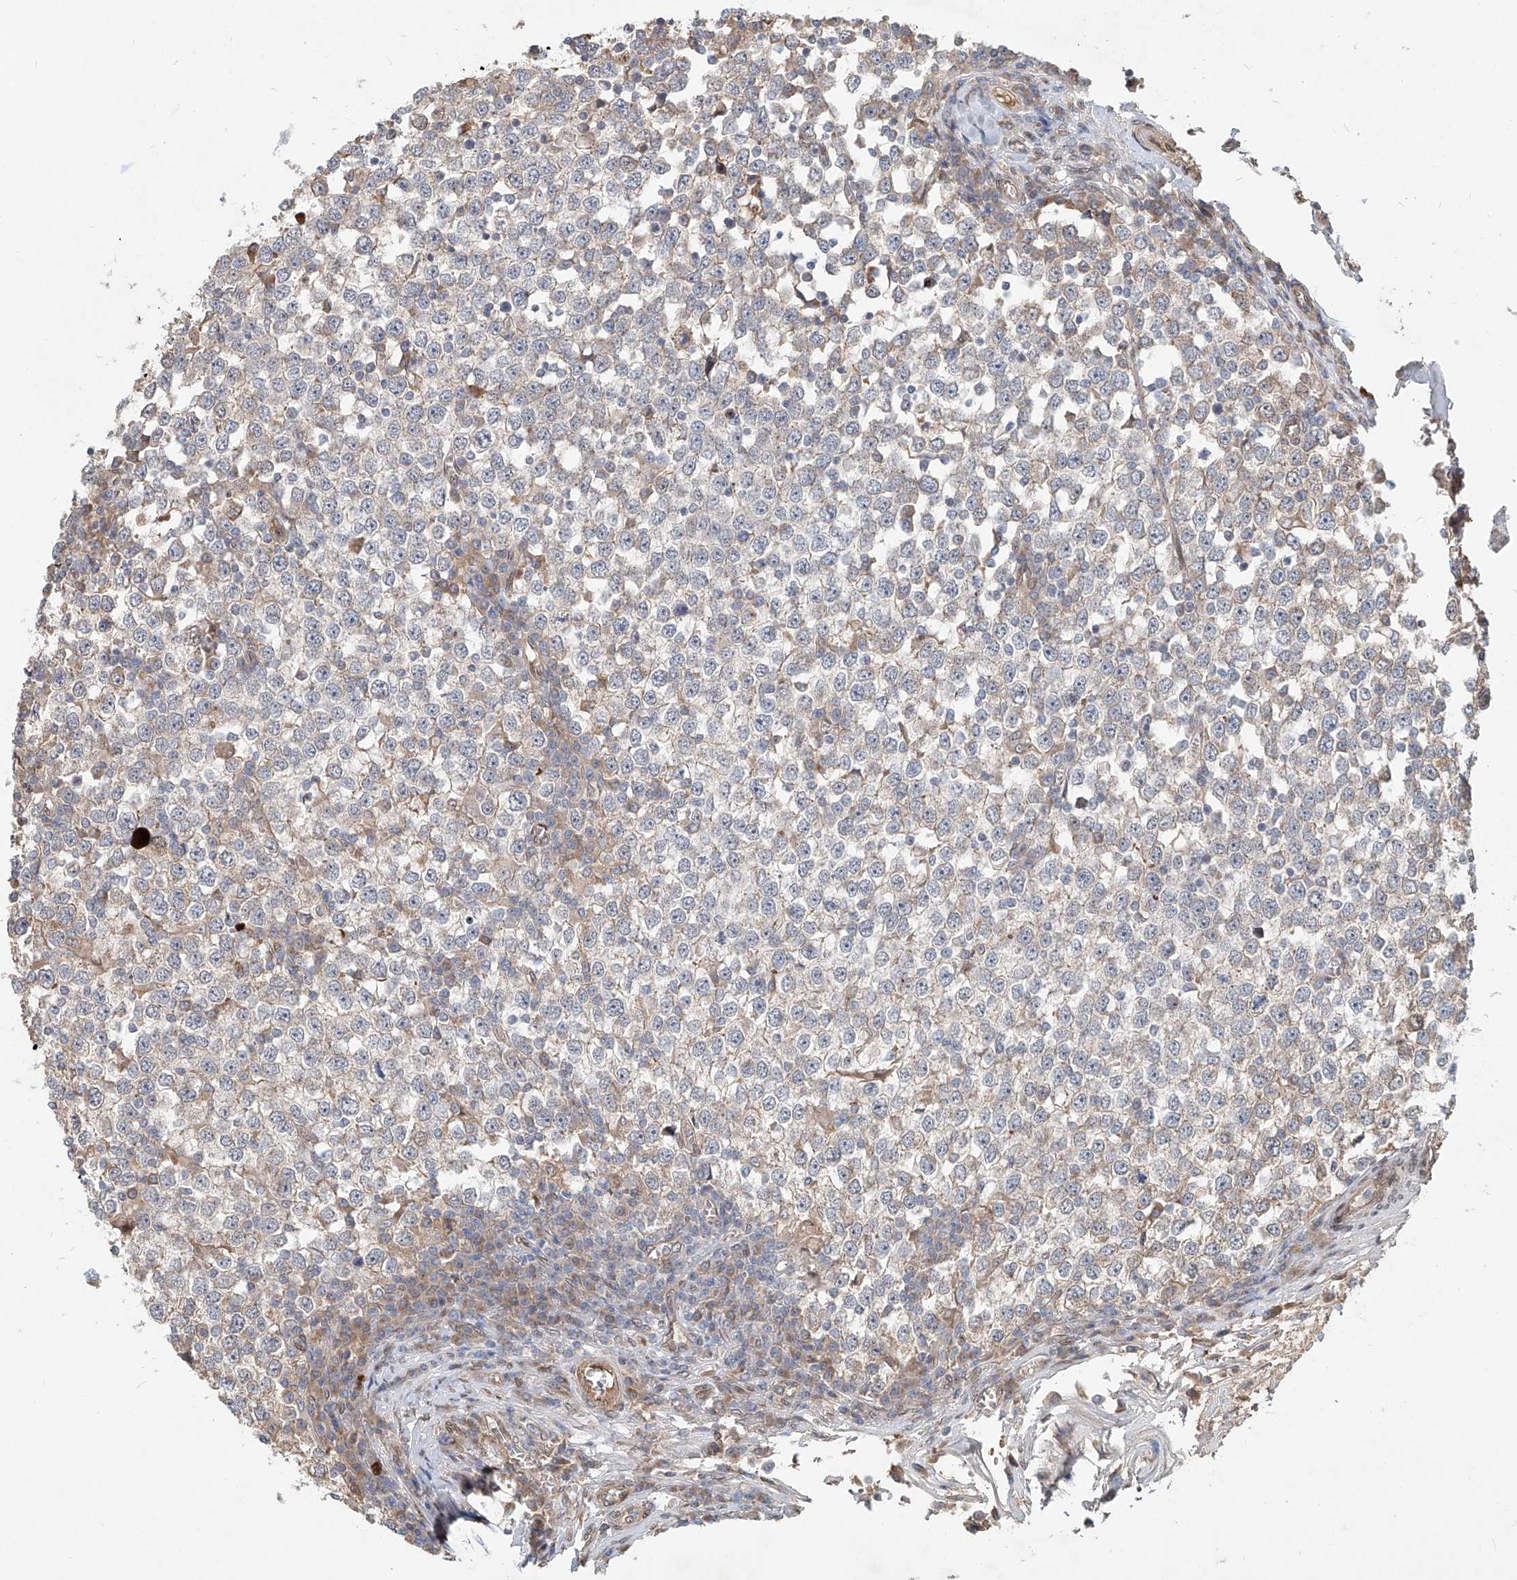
{"staining": {"intensity": "weak", "quantity": "<25%", "location": "cytoplasmic/membranous"}, "tissue": "testis cancer", "cell_type": "Tumor cells", "image_type": "cancer", "snomed": [{"axis": "morphology", "description": "Seminoma, NOS"}, {"axis": "topography", "description": "Testis"}], "caption": "Tumor cells show no significant protein staining in testis cancer (seminoma).", "gene": "SASH1", "patient": {"sex": "male", "age": 65}}